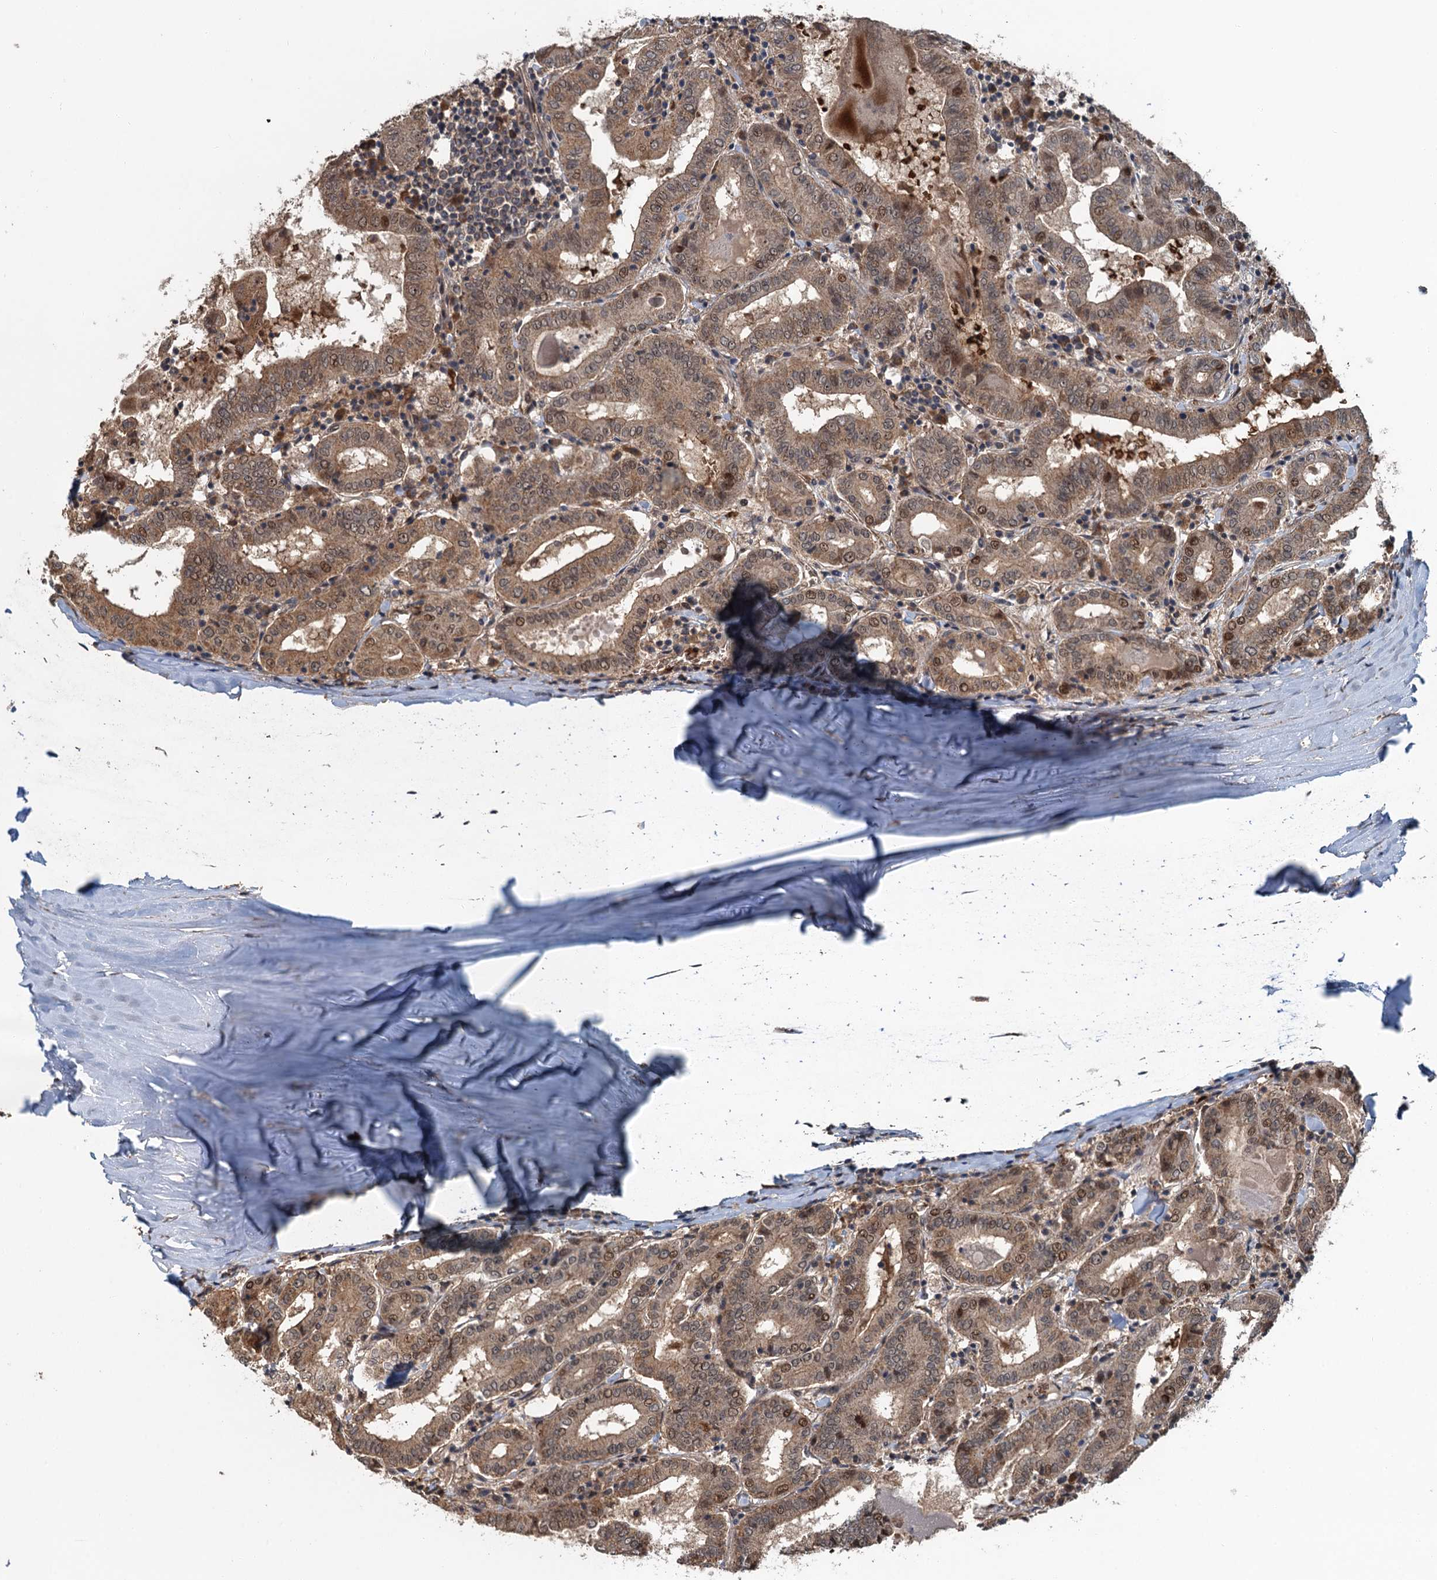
{"staining": {"intensity": "moderate", "quantity": ">75%", "location": "cytoplasmic/membranous,nuclear"}, "tissue": "thyroid cancer", "cell_type": "Tumor cells", "image_type": "cancer", "snomed": [{"axis": "morphology", "description": "Papillary adenocarcinoma, NOS"}, {"axis": "topography", "description": "Thyroid gland"}], "caption": "IHC of thyroid papillary adenocarcinoma shows medium levels of moderate cytoplasmic/membranous and nuclear expression in about >75% of tumor cells.", "gene": "SNX32", "patient": {"sex": "female", "age": 72}}